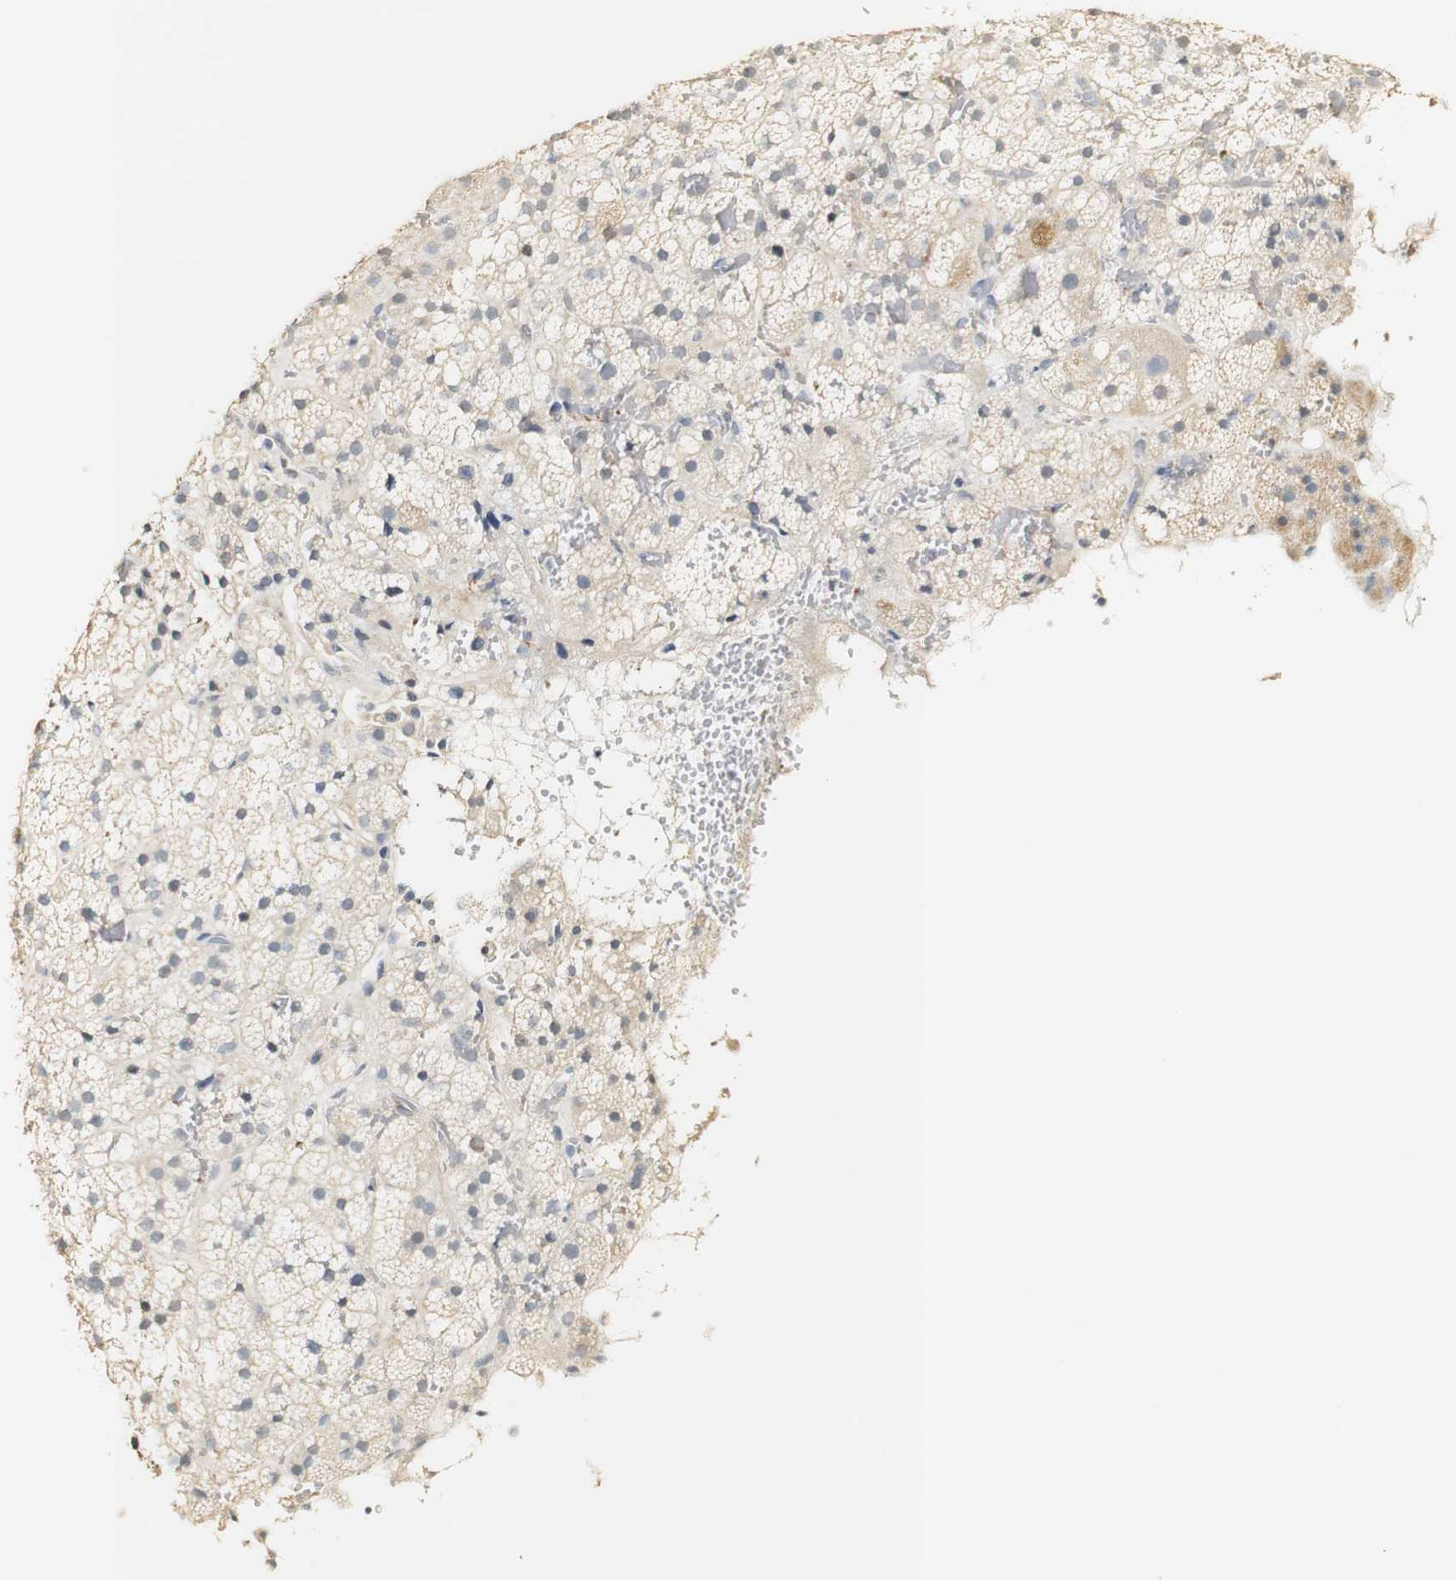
{"staining": {"intensity": "moderate", "quantity": "<25%", "location": "cytoplasmic/membranous"}, "tissue": "adrenal gland", "cell_type": "Glandular cells", "image_type": "normal", "snomed": [{"axis": "morphology", "description": "Normal tissue, NOS"}, {"axis": "topography", "description": "Adrenal gland"}], "caption": "An IHC photomicrograph of benign tissue is shown. Protein staining in brown highlights moderate cytoplasmic/membranous positivity in adrenal gland within glandular cells. The protein of interest is shown in brown color, while the nuclei are stained blue.", "gene": "SYT7", "patient": {"sex": "female", "age": 59}}